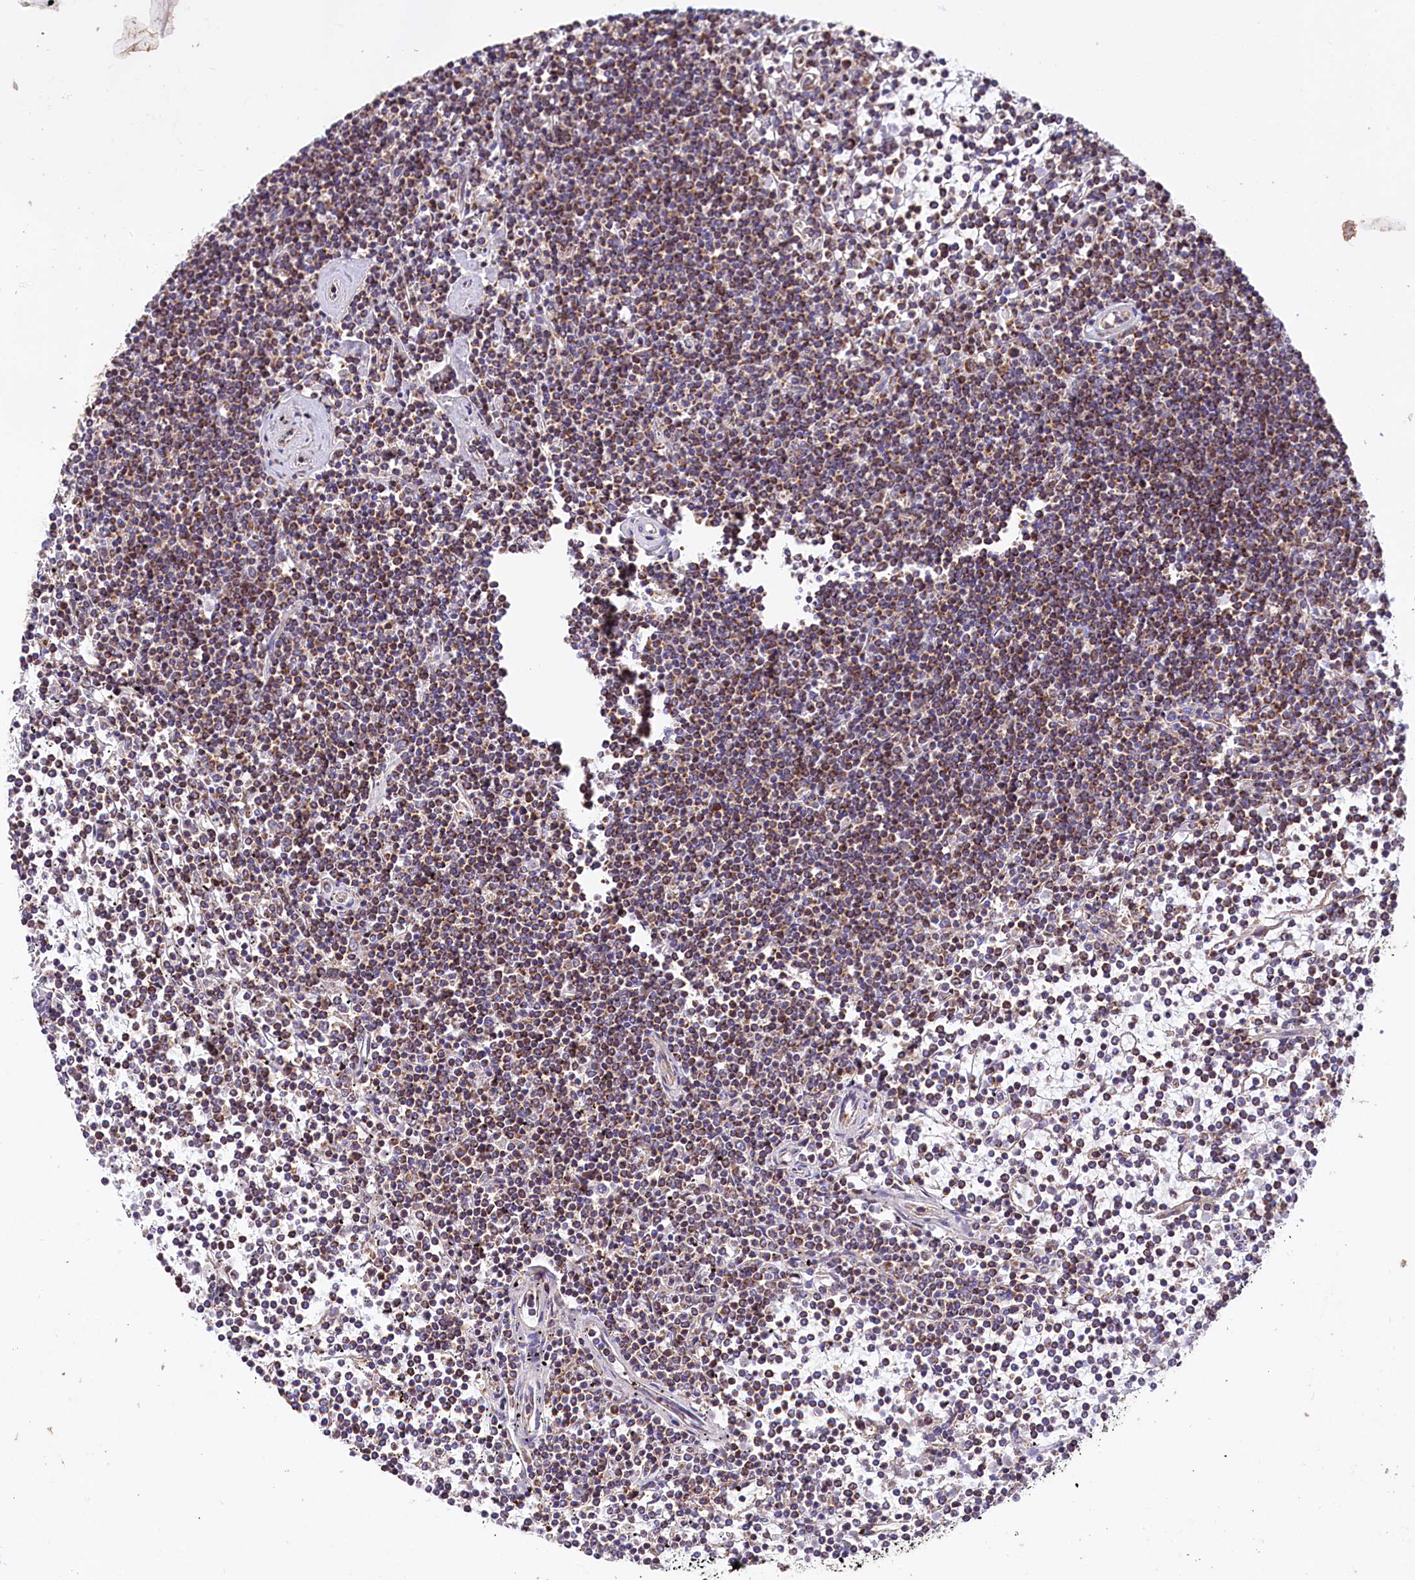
{"staining": {"intensity": "moderate", "quantity": ">75%", "location": "cytoplasmic/membranous"}, "tissue": "lymphoma", "cell_type": "Tumor cells", "image_type": "cancer", "snomed": [{"axis": "morphology", "description": "Malignant lymphoma, non-Hodgkin's type, Low grade"}, {"axis": "topography", "description": "Spleen"}], "caption": "This image demonstrates malignant lymphoma, non-Hodgkin's type (low-grade) stained with immunohistochemistry (IHC) to label a protein in brown. The cytoplasmic/membranous of tumor cells show moderate positivity for the protein. Nuclei are counter-stained blue.", "gene": "NUDT15", "patient": {"sex": "female", "age": 19}}